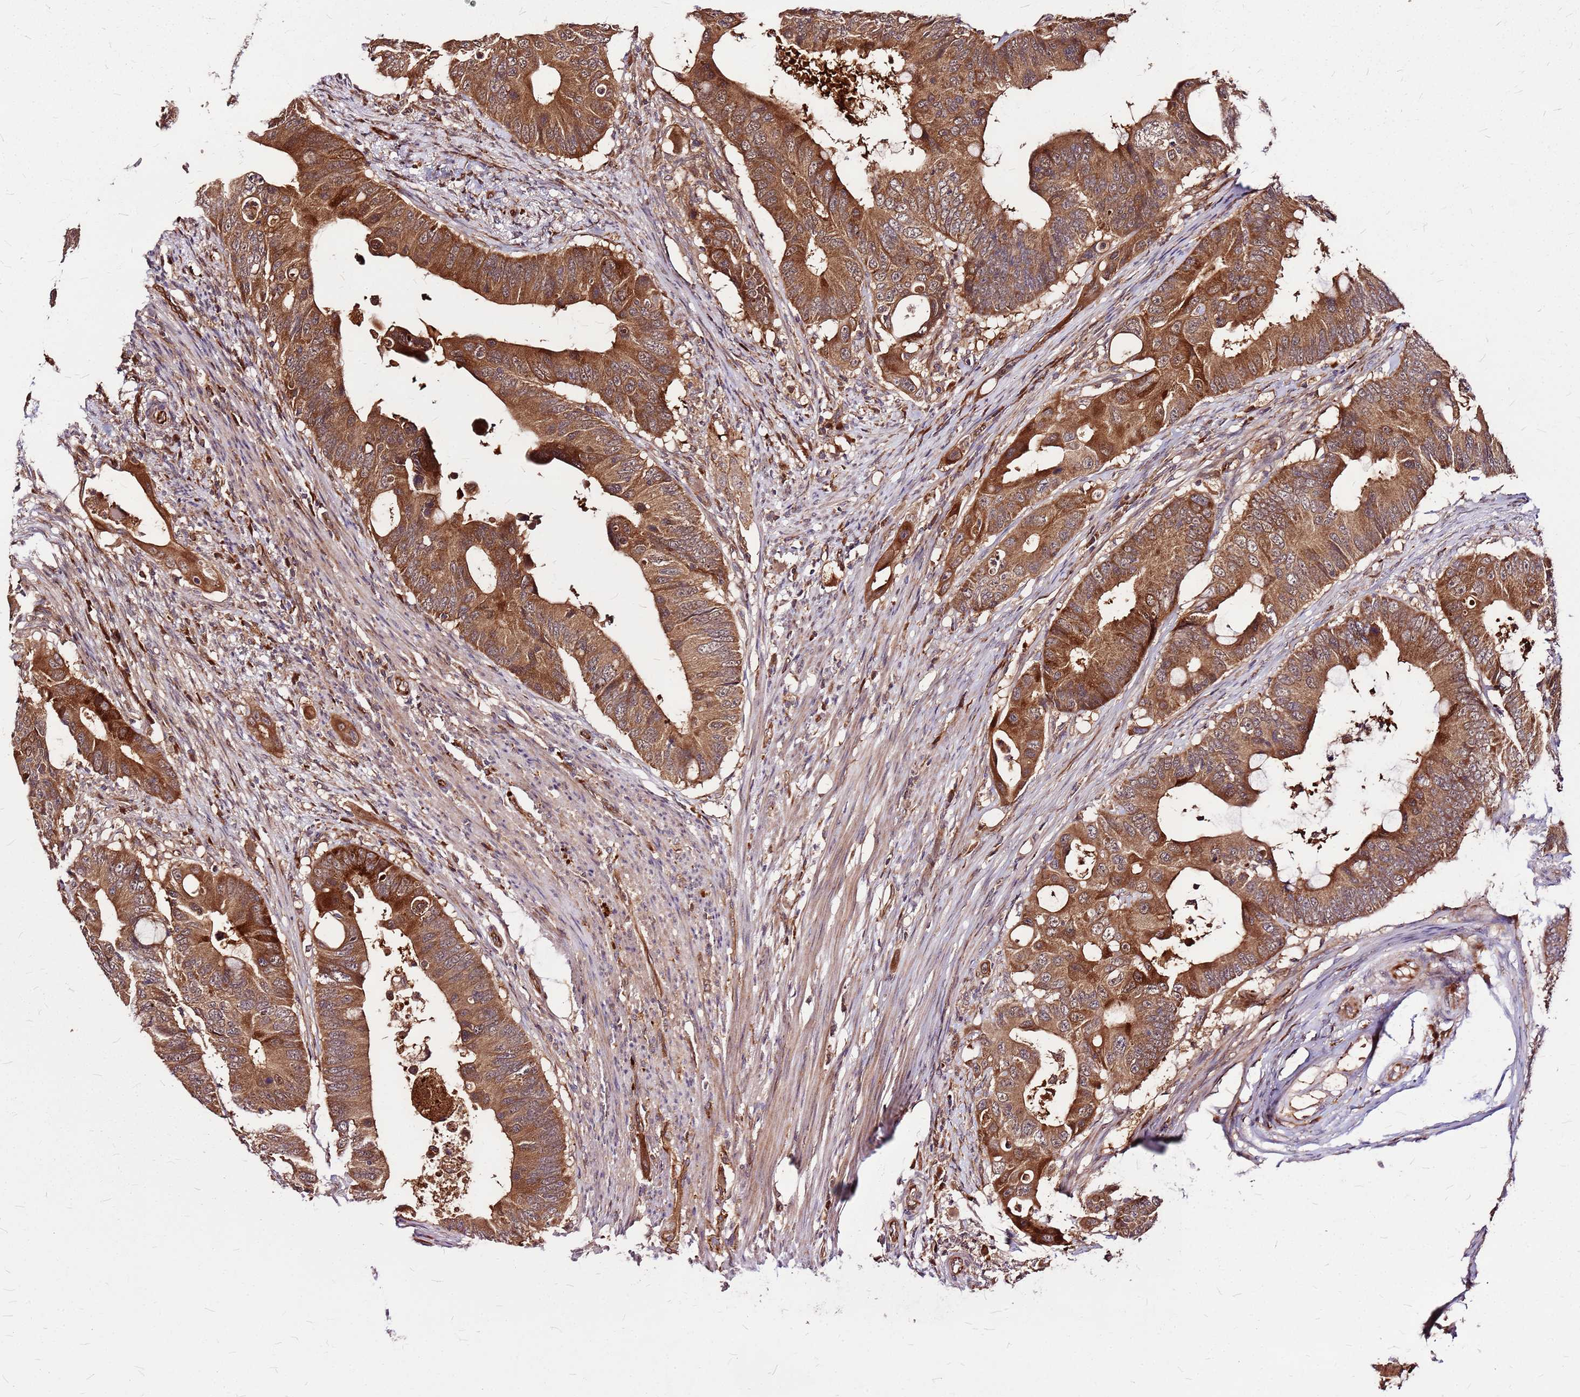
{"staining": {"intensity": "strong", "quantity": ">75%", "location": "cytoplasmic/membranous"}, "tissue": "colorectal cancer", "cell_type": "Tumor cells", "image_type": "cancer", "snomed": [{"axis": "morphology", "description": "Adenocarcinoma, NOS"}, {"axis": "topography", "description": "Colon"}], "caption": "A high amount of strong cytoplasmic/membranous positivity is appreciated in approximately >75% of tumor cells in adenocarcinoma (colorectal) tissue.", "gene": "LYPLAL1", "patient": {"sex": "male", "age": 71}}